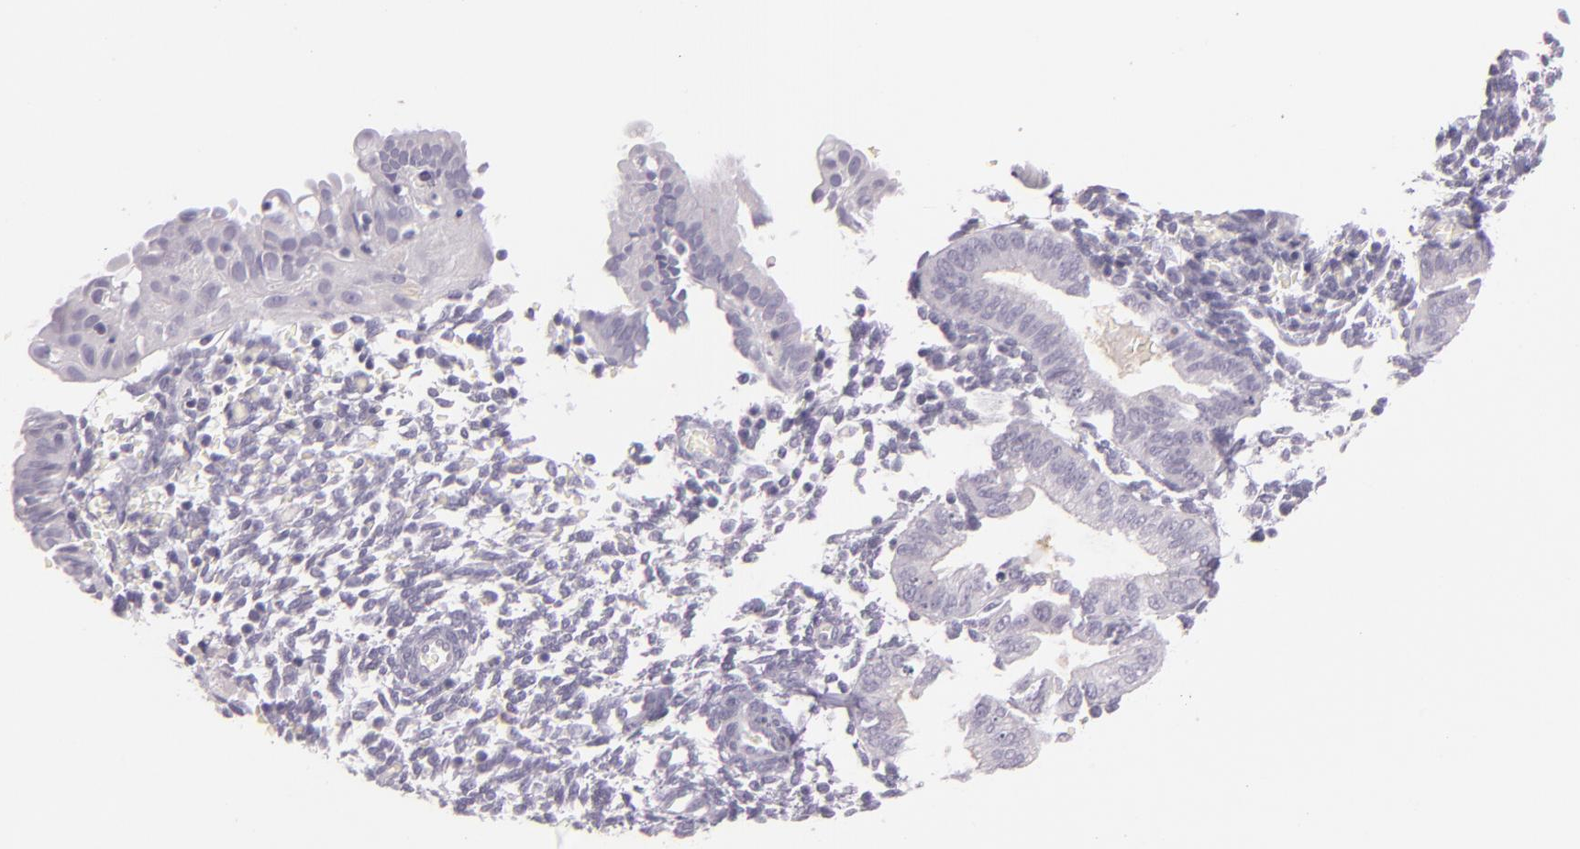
{"staining": {"intensity": "negative", "quantity": "none", "location": "none"}, "tissue": "endometrium", "cell_type": "Cells in endometrial stroma", "image_type": "normal", "snomed": [{"axis": "morphology", "description": "Normal tissue, NOS"}, {"axis": "topography", "description": "Endometrium"}], "caption": "Unremarkable endometrium was stained to show a protein in brown. There is no significant positivity in cells in endometrial stroma.", "gene": "CBS", "patient": {"sex": "female", "age": 61}}